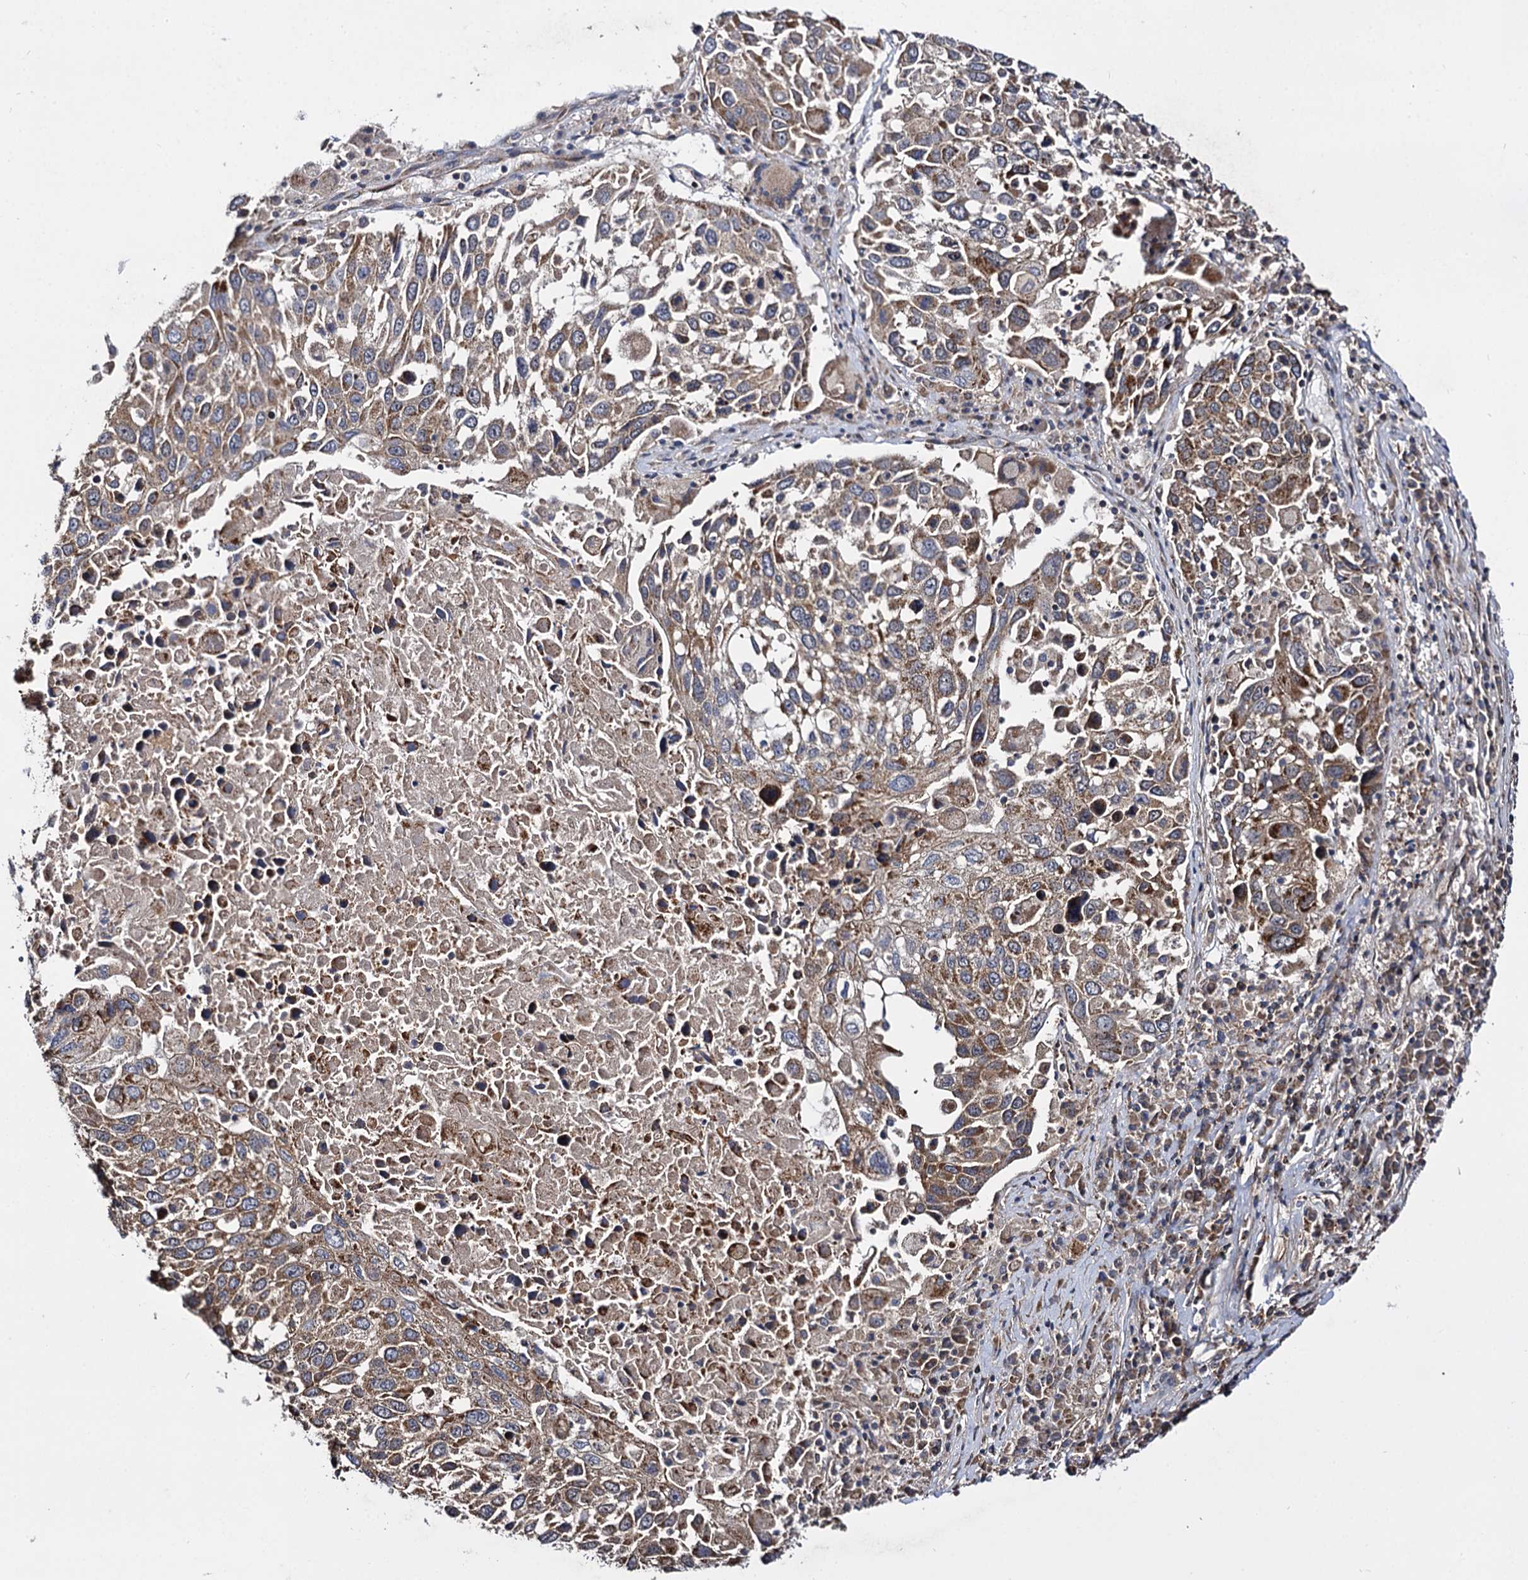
{"staining": {"intensity": "moderate", "quantity": ">75%", "location": "cytoplasmic/membranous"}, "tissue": "lung cancer", "cell_type": "Tumor cells", "image_type": "cancer", "snomed": [{"axis": "morphology", "description": "Squamous cell carcinoma, NOS"}, {"axis": "topography", "description": "Lung"}], "caption": "Lung cancer tissue displays moderate cytoplasmic/membranous positivity in approximately >75% of tumor cells", "gene": "CEP76", "patient": {"sex": "male", "age": 65}}